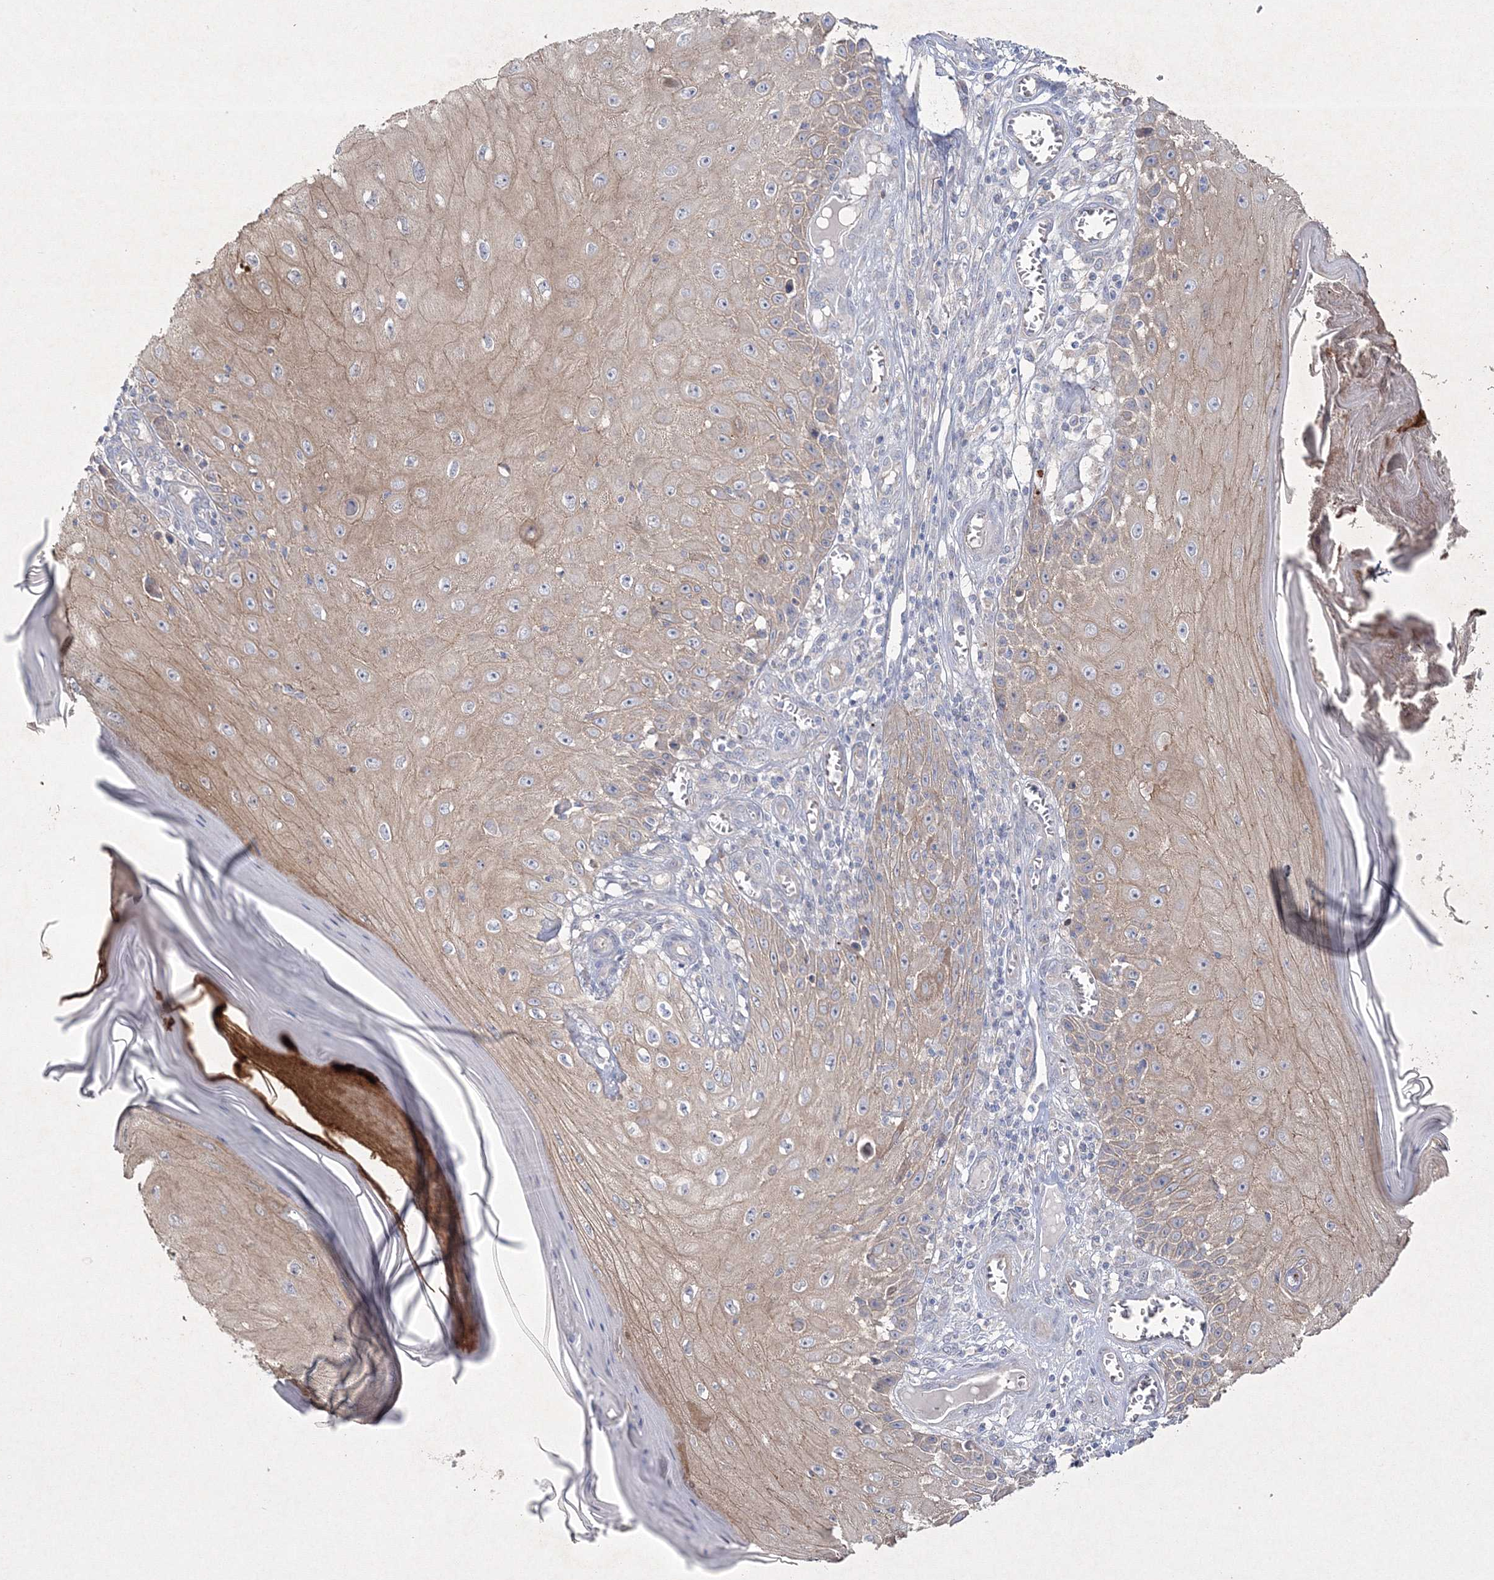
{"staining": {"intensity": "weak", "quantity": ">75%", "location": "cytoplasmic/membranous"}, "tissue": "skin cancer", "cell_type": "Tumor cells", "image_type": "cancer", "snomed": [{"axis": "morphology", "description": "Squamous cell carcinoma, NOS"}, {"axis": "topography", "description": "Skin"}], "caption": "Brown immunohistochemical staining in skin cancer displays weak cytoplasmic/membranous positivity in approximately >75% of tumor cells. The staining is performed using DAB (3,3'-diaminobenzidine) brown chromogen to label protein expression. The nuclei are counter-stained blue using hematoxylin.", "gene": "NAA40", "patient": {"sex": "female", "age": 73}}